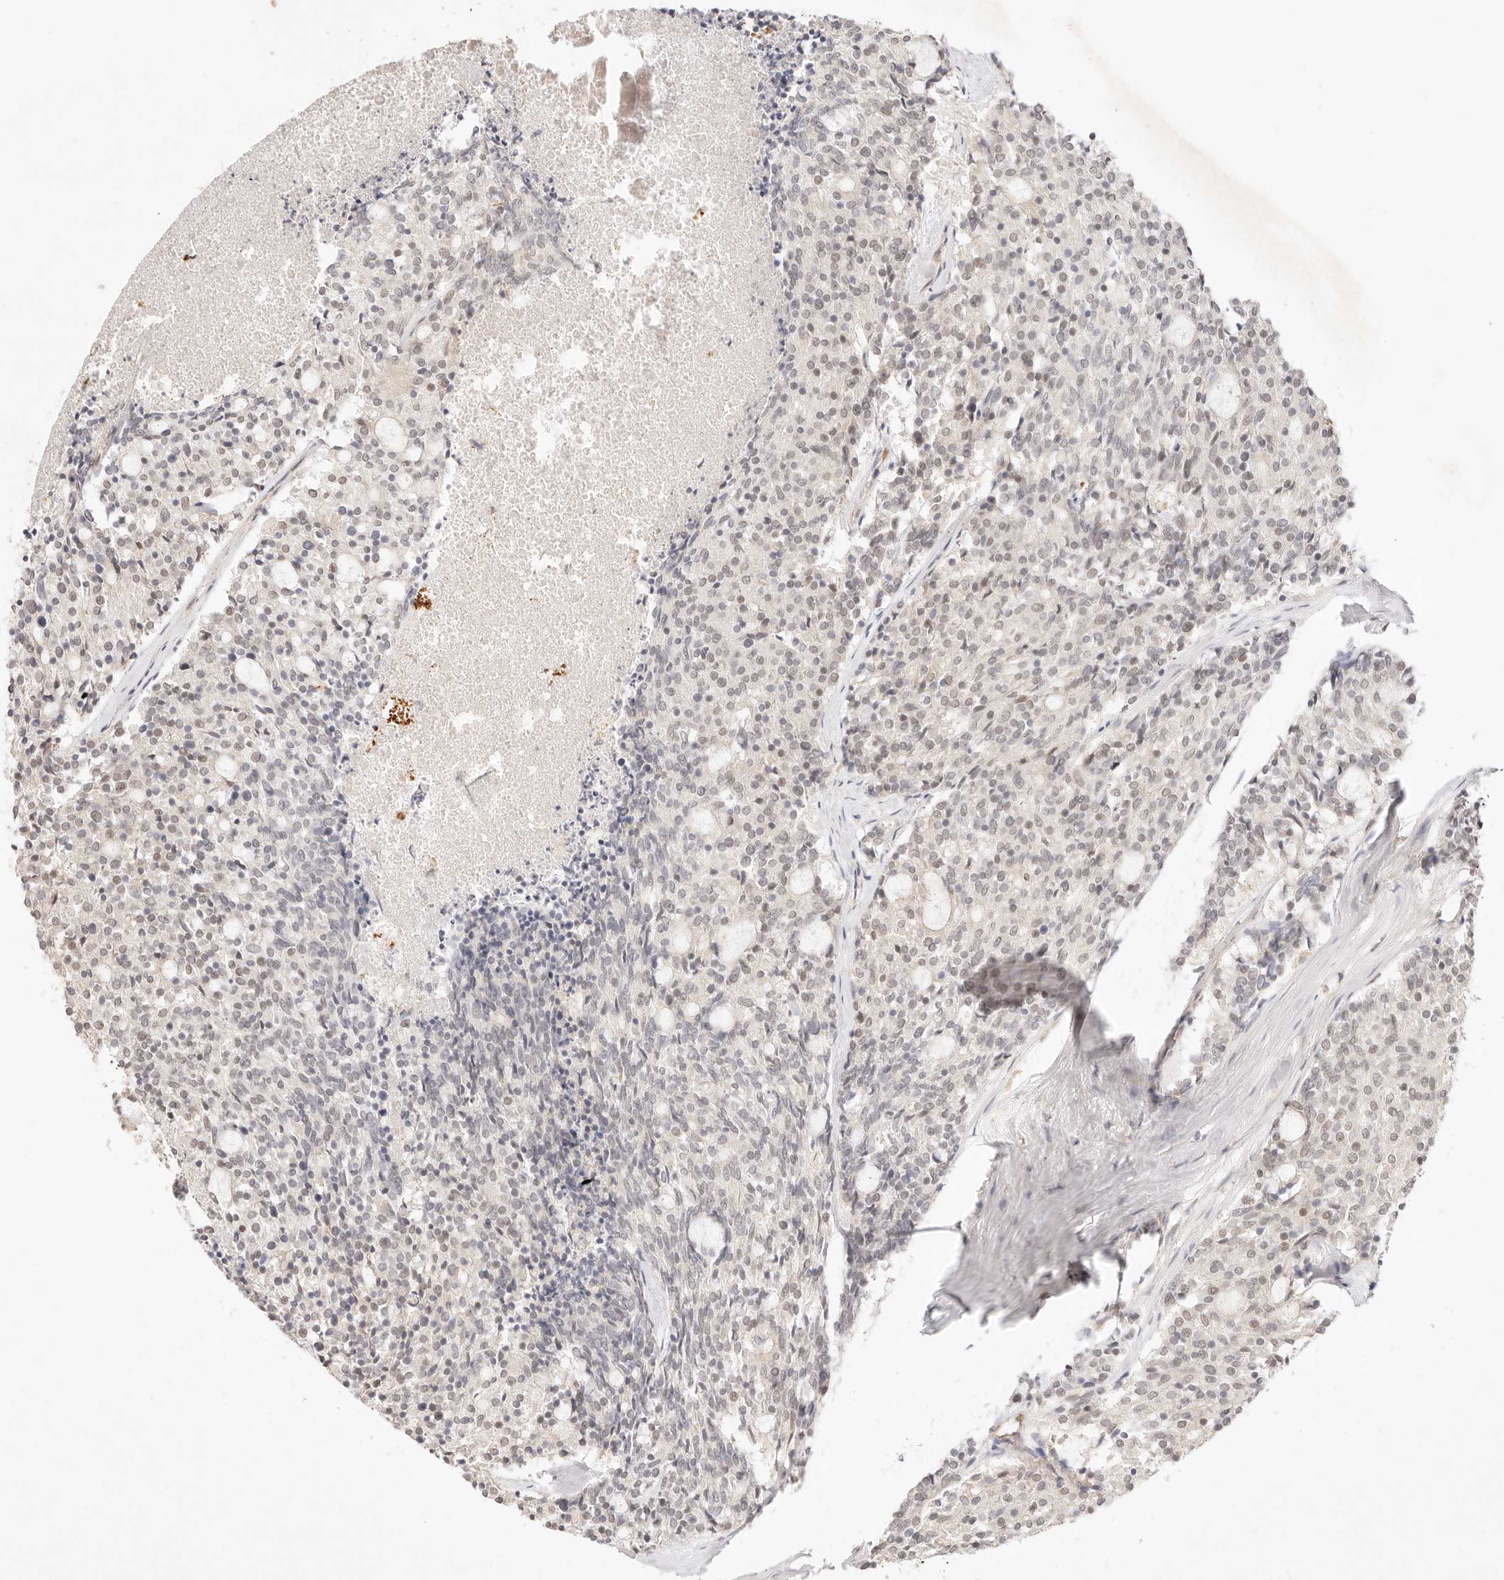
{"staining": {"intensity": "negative", "quantity": "none", "location": "none"}, "tissue": "carcinoid", "cell_type": "Tumor cells", "image_type": "cancer", "snomed": [{"axis": "morphology", "description": "Carcinoid, malignant, NOS"}, {"axis": "topography", "description": "Pancreas"}], "caption": "Immunohistochemistry image of neoplastic tissue: human carcinoid stained with DAB displays no significant protein expression in tumor cells.", "gene": "GPR156", "patient": {"sex": "female", "age": 54}}